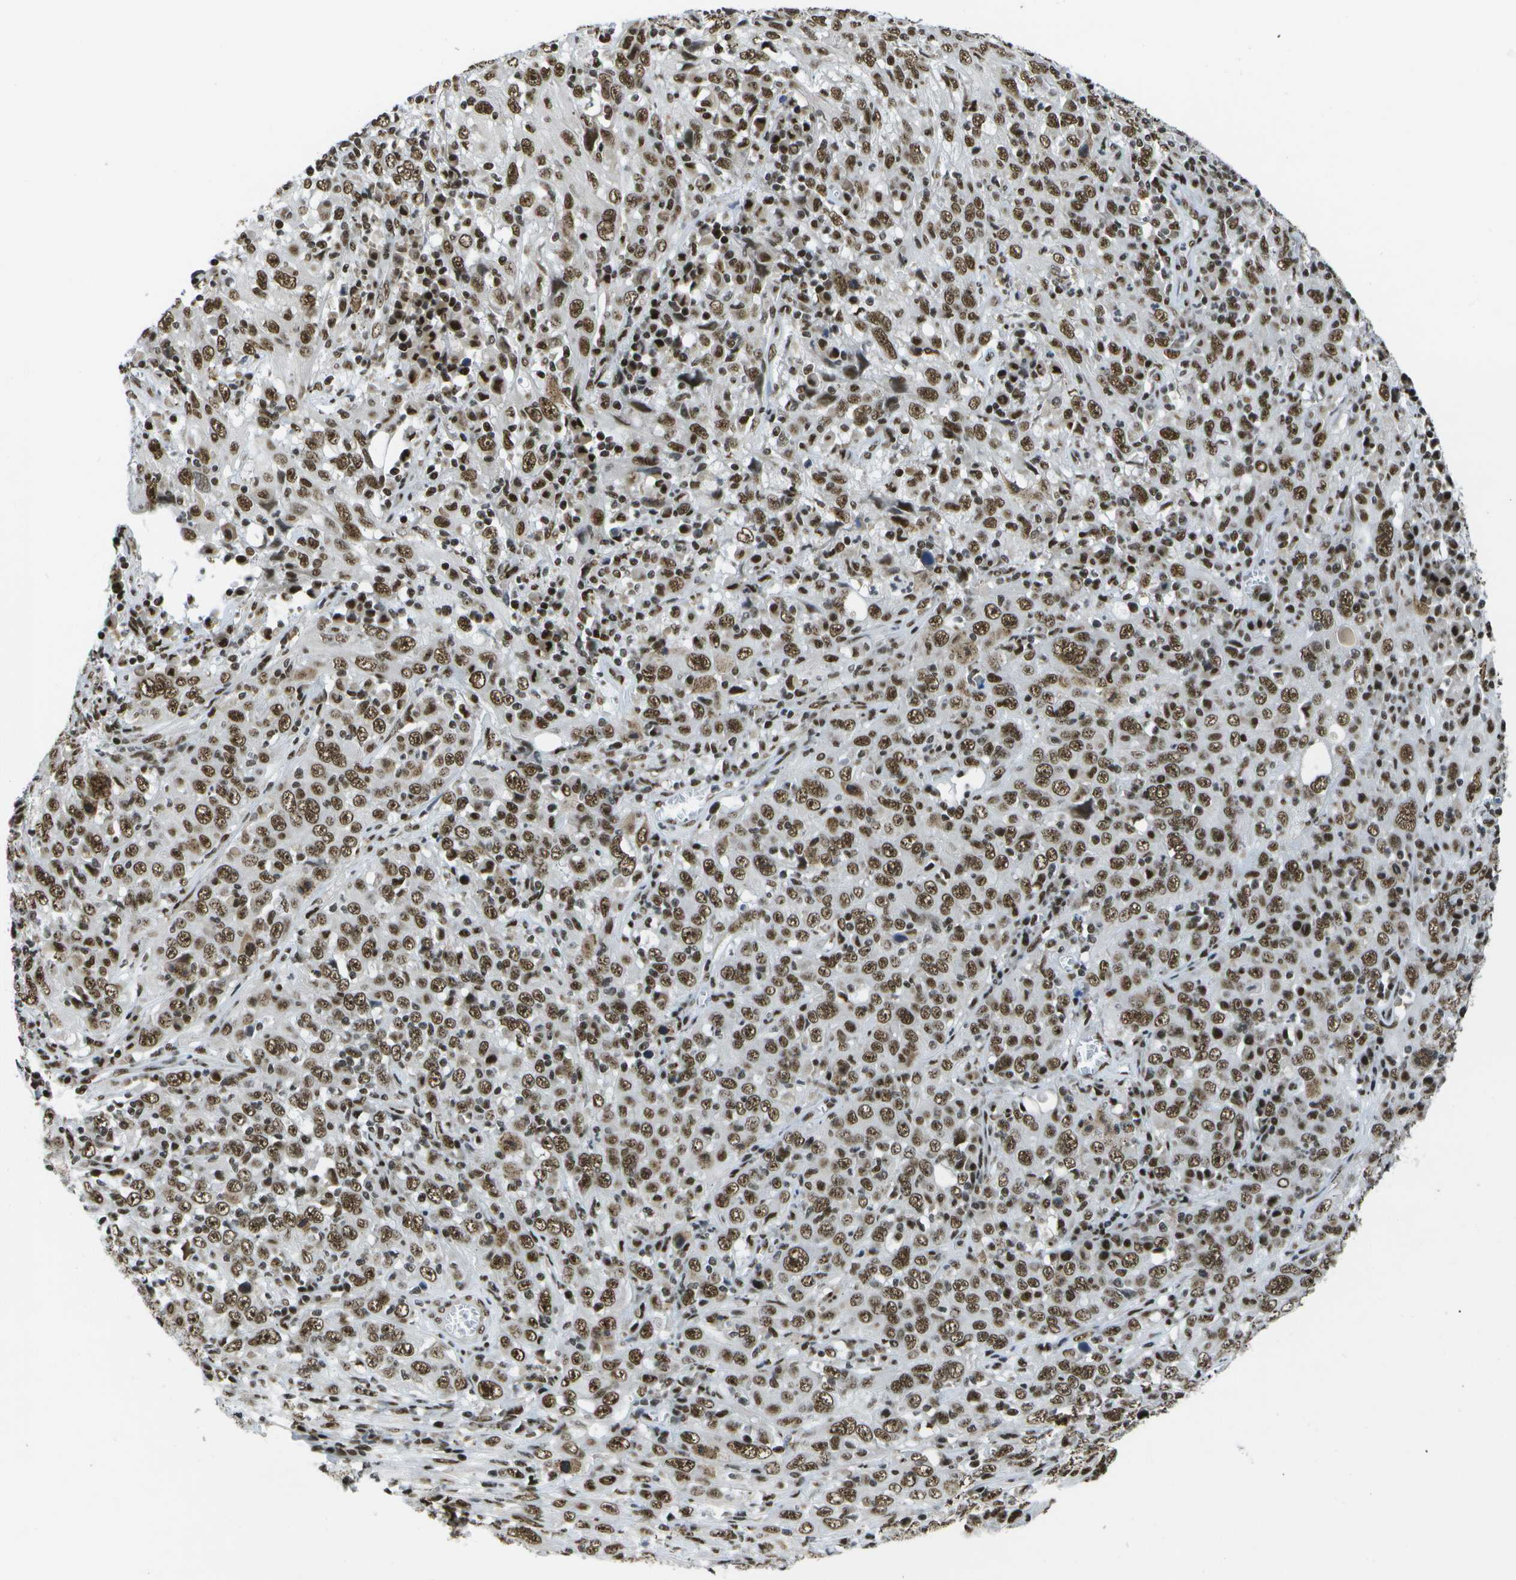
{"staining": {"intensity": "strong", "quantity": ">75%", "location": "nuclear"}, "tissue": "cervical cancer", "cell_type": "Tumor cells", "image_type": "cancer", "snomed": [{"axis": "morphology", "description": "Squamous cell carcinoma, NOS"}, {"axis": "topography", "description": "Cervix"}], "caption": "A photomicrograph of cervical squamous cell carcinoma stained for a protein displays strong nuclear brown staining in tumor cells.", "gene": "NSRP1", "patient": {"sex": "female", "age": 46}}